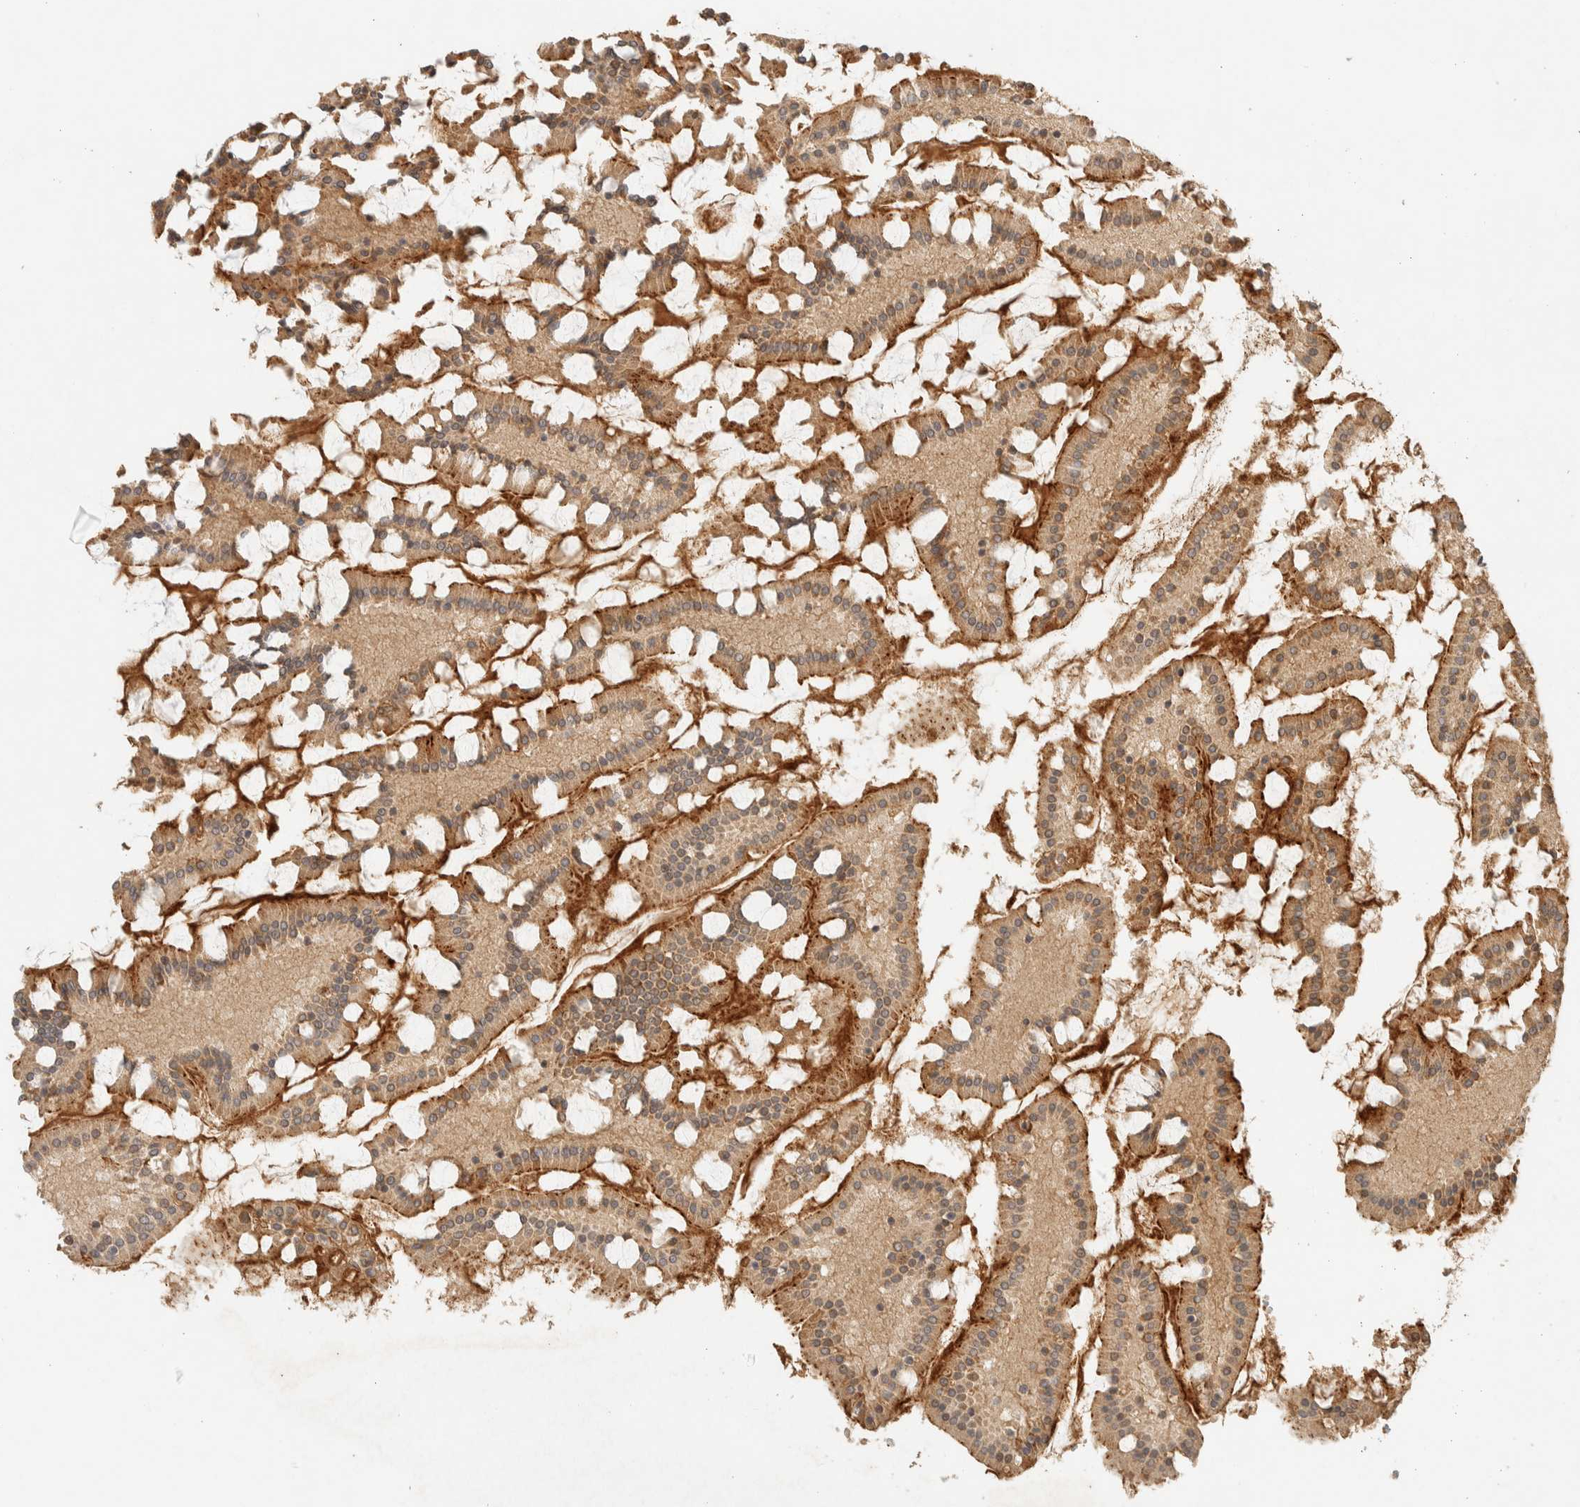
{"staining": {"intensity": "moderate", "quantity": ">75%", "location": "cytoplasmic/membranous"}, "tissue": "small intestine", "cell_type": "Glandular cells", "image_type": "normal", "snomed": [{"axis": "morphology", "description": "Normal tissue, NOS"}, {"axis": "topography", "description": "Small intestine"}], "caption": "This photomicrograph exhibits immunohistochemistry staining of normal small intestine, with medium moderate cytoplasmic/membranous positivity in about >75% of glandular cells.", "gene": "KIFAP3", "patient": {"sex": "male", "age": 41}}